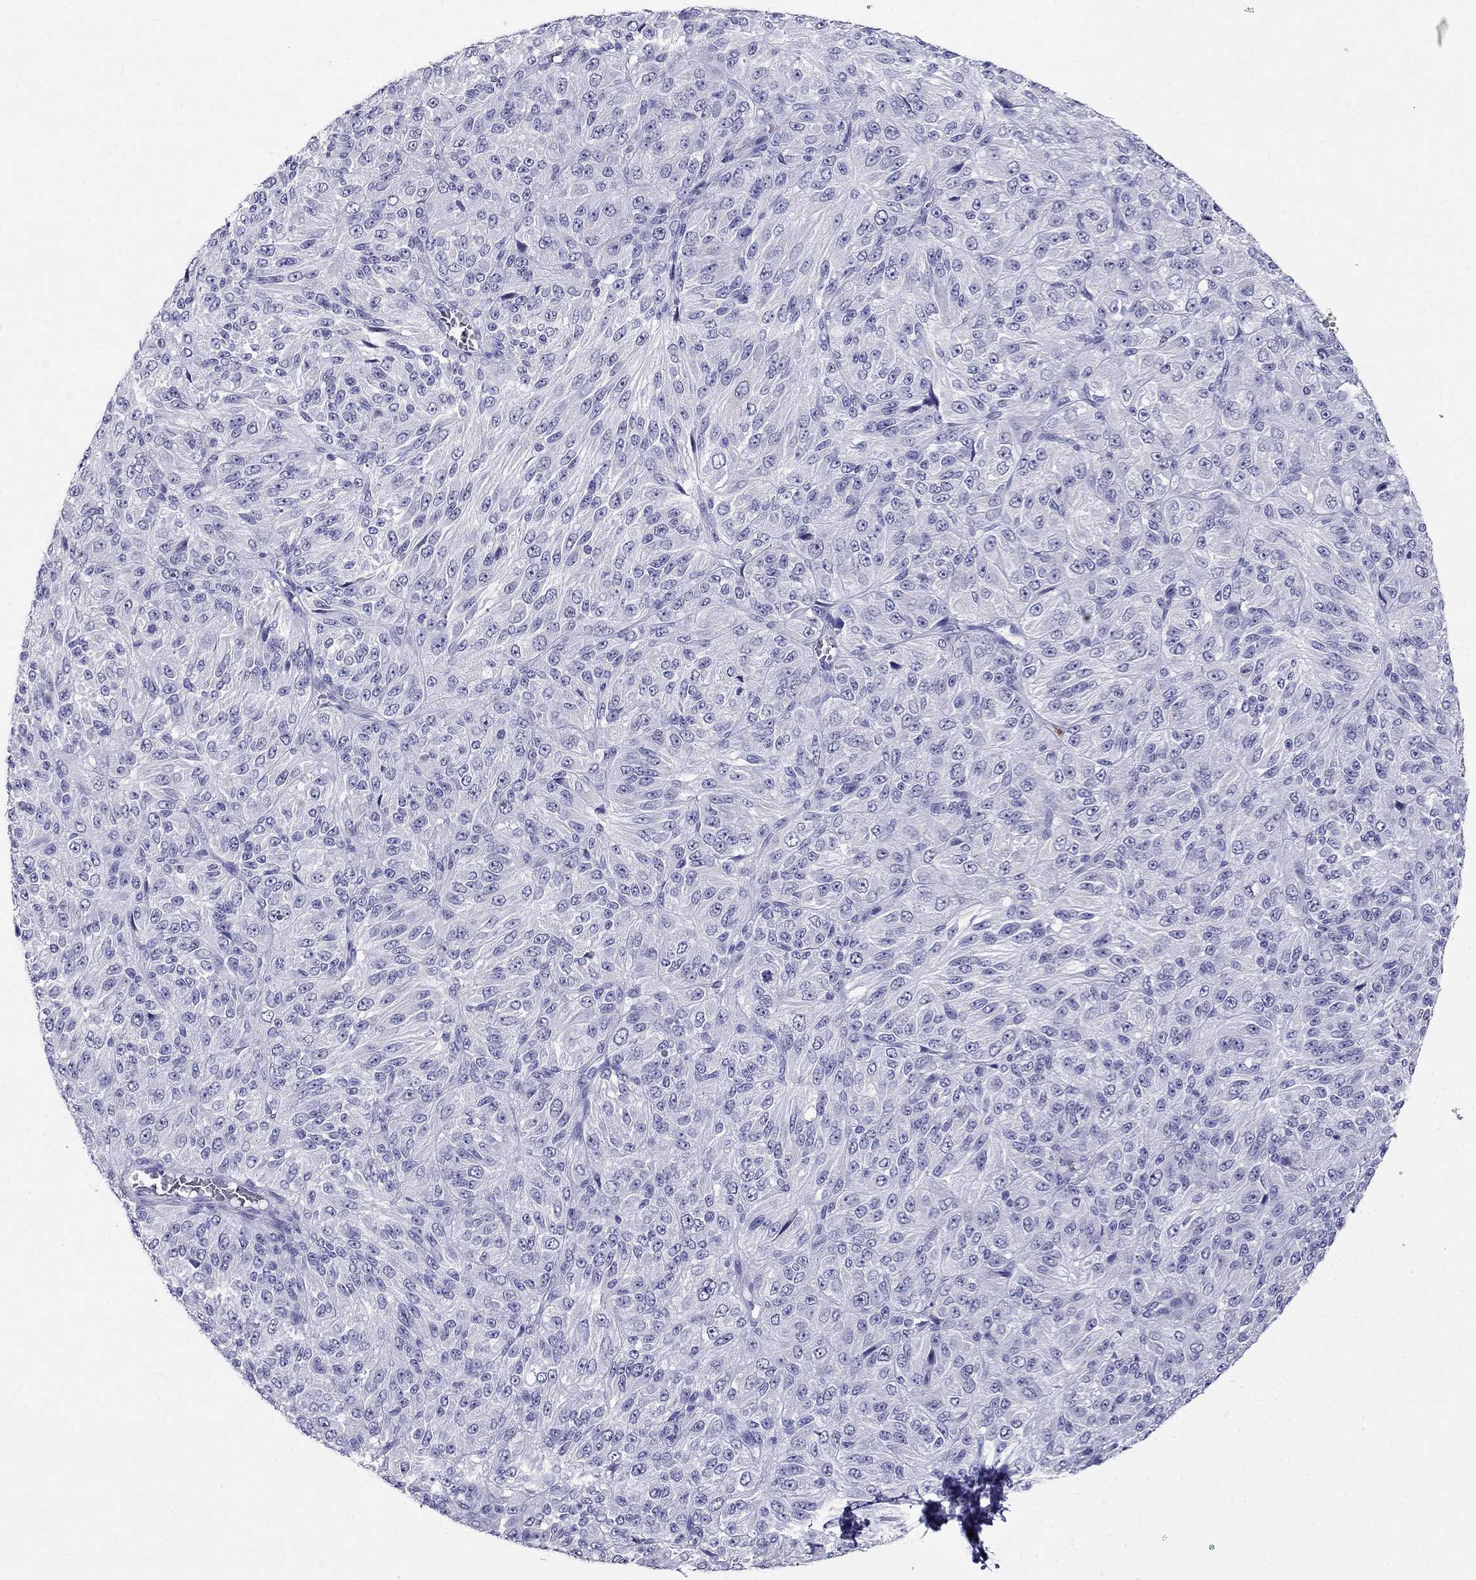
{"staining": {"intensity": "negative", "quantity": "none", "location": "none"}, "tissue": "melanoma", "cell_type": "Tumor cells", "image_type": "cancer", "snomed": [{"axis": "morphology", "description": "Malignant melanoma, Metastatic site"}, {"axis": "topography", "description": "Brain"}], "caption": "The IHC micrograph has no significant staining in tumor cells of melanoma tissue. (Immunohistochemistry, brightfield microscopy, high magnification).", "gene": "PPP1R36", "patient": {"sex": "female", "age": 56}}